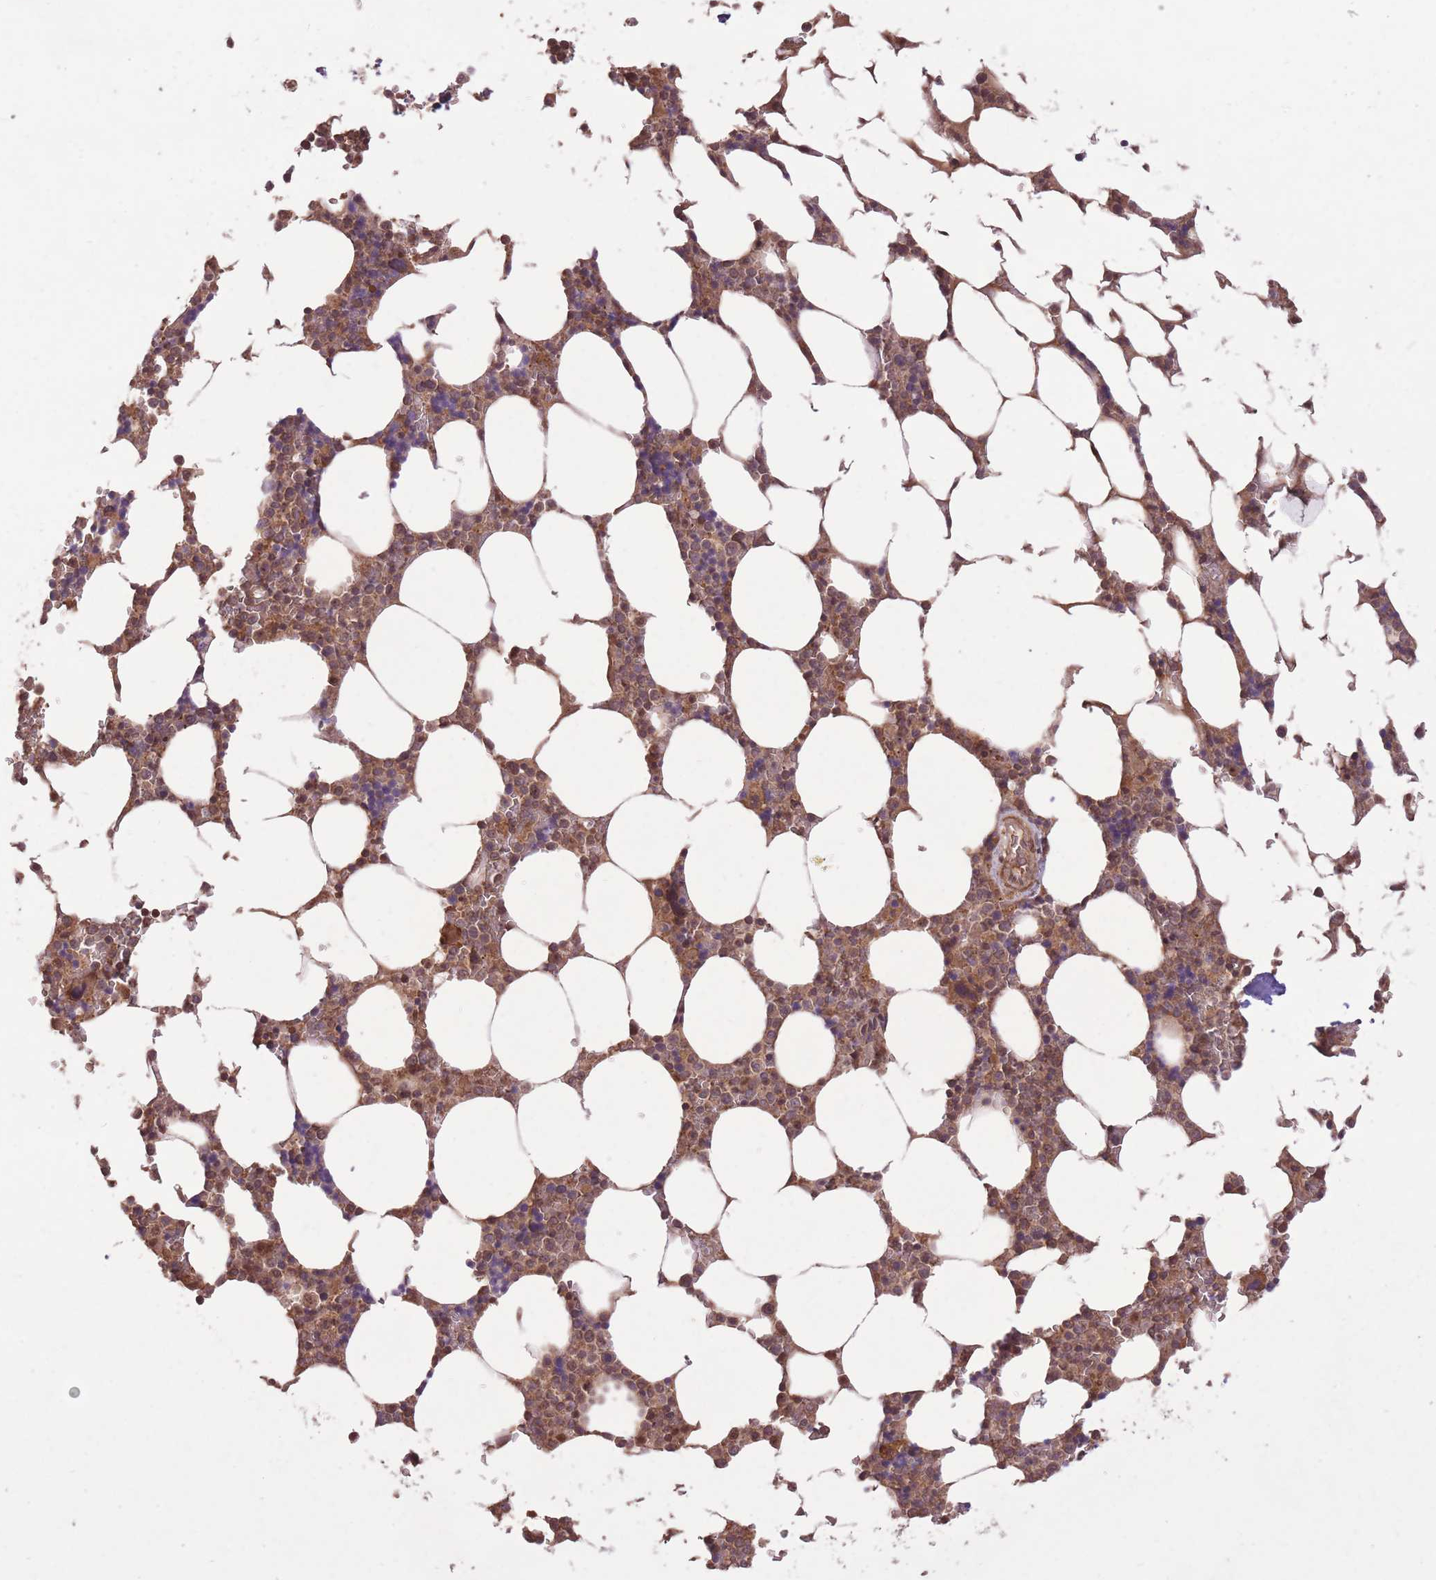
{"staining": {"intensity": "moderate", "quantity": ">75%", "location": "cytoplasmic/membranous,nuclear"}, "tissue": "bone marrow", "cell_type": "Hematopoietic cells", "image_type": "normal", "snomed": [{"axis": "morphology", "description": "Normal tissue, NOS"}, {"axis": "topography", "description": "Bone marrow"}], "caption": "About >75% of hematopoietic cells in benign human bone marrow reveal moderate cytoplasmic/membranous,nuclear protein staining as visualized by brown immunohistochemical staining.", "gene": "POLR3F", "patient": {"sex": "male", "age": 64}}